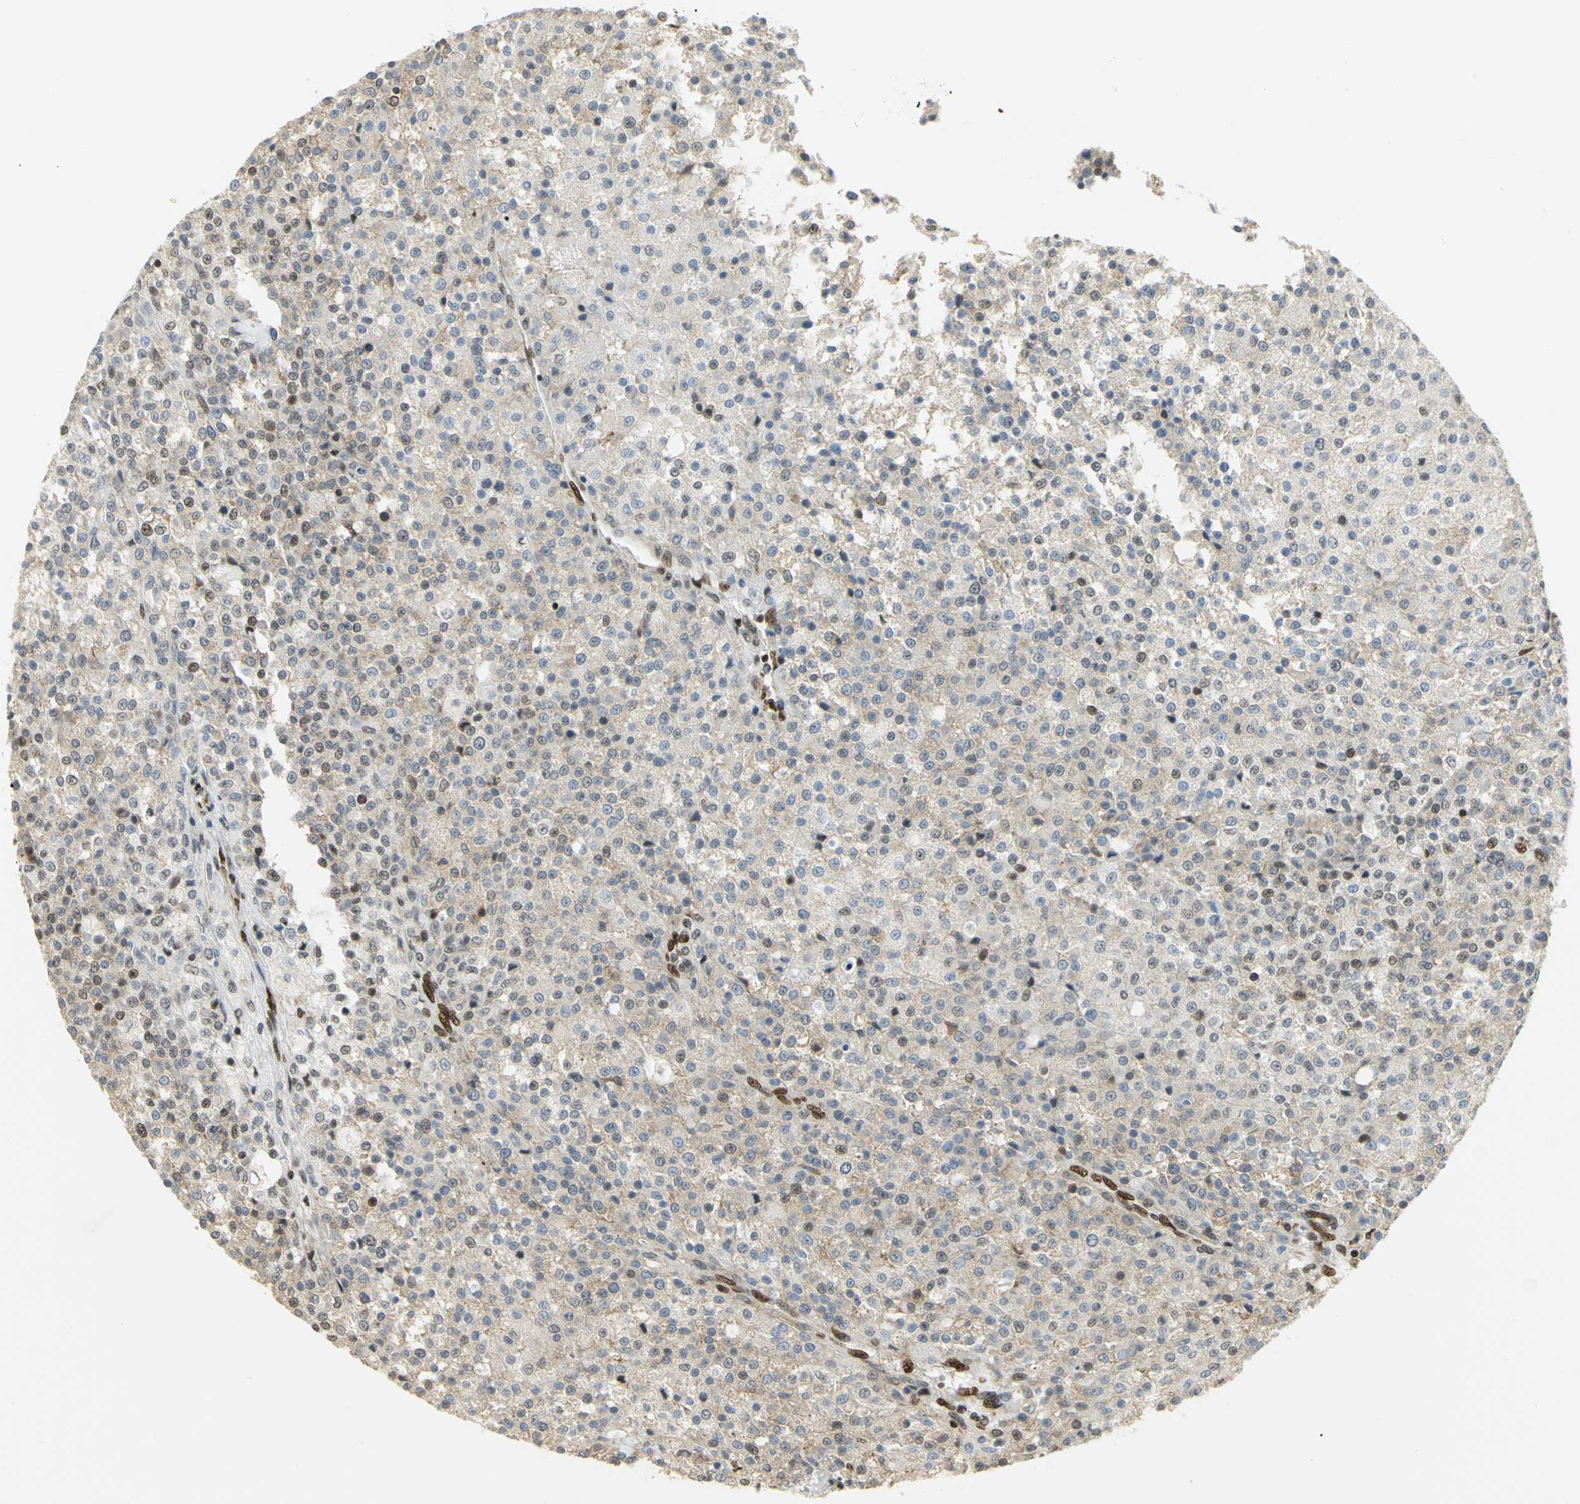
{"staining": {"intensity": "weak", "quantity": "25%-75%", "location": "cytoplasmic/membranous,nuclear"}, "tissue": "testis cancer", "cell_type": "Tumor cells", "image_type": "cancer", "snomed": [{"axis": "morphology", "description": "Seminoma, NOS"}, {"axis": "topography", "description": "Testis"}], "caption": "Weak cytoplasmic/membranous and nuclear staining for a protein is identified in approximately 25%-75% of tumor cells of testis cancer using IHC.", "gene": "HMGB1", "patient": {"sex": "male", "age": 59}}